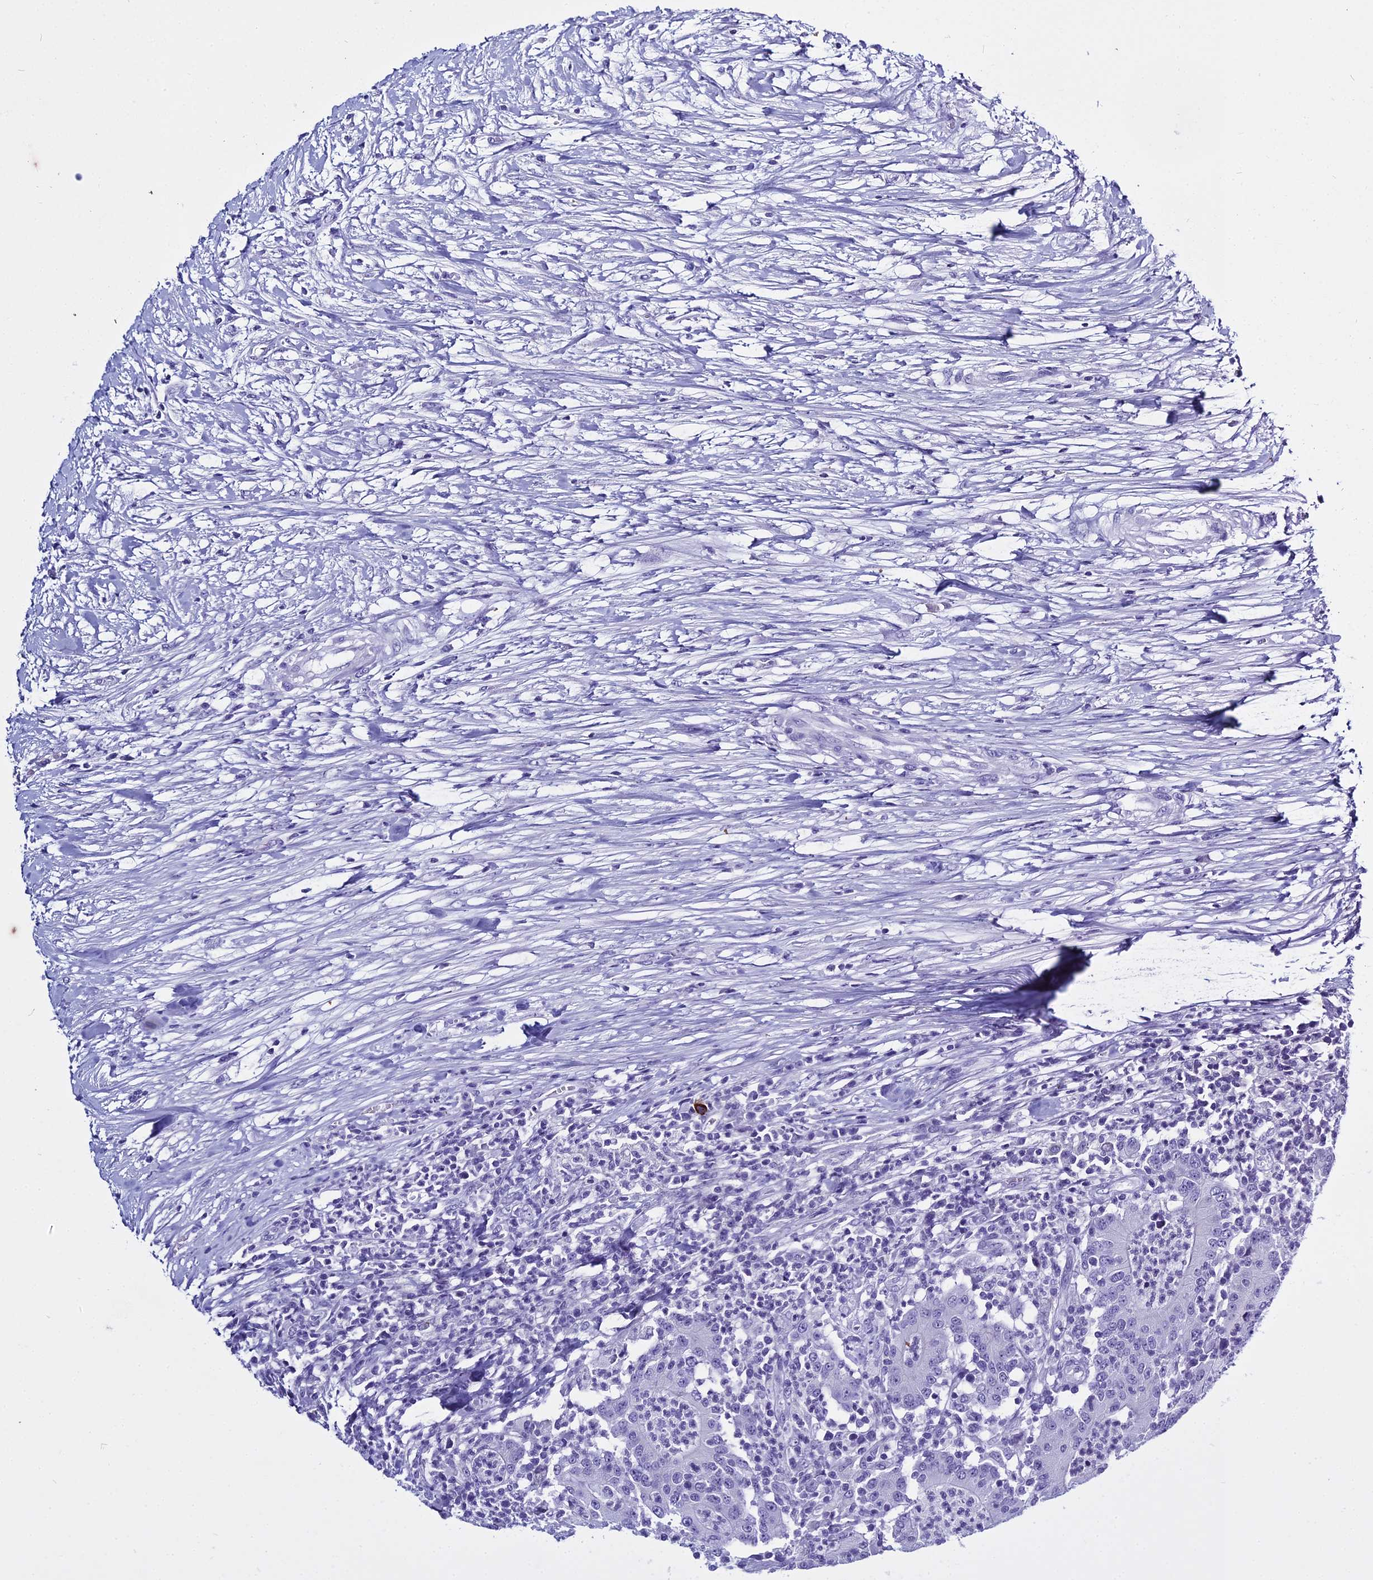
{"staining": {"intensity": "negative", "quantity": "none", "location": "none"}, "tissue": "colorectal cancer", "cell_type": "Tumor cells", "image_type": "cancer", "snomed": [{"axis": "morphology", "description": "Adenocarcinoma, NOS"}, {"axis": "topography", "description": "Colon"}], "caption": "Tumor cells are negative for protein expression in human adenocarcinoma (colorectal). (Brightfield microscopy of DAB (3,3'-diaminobenzidine) immunohistochemistry at high magnification).", "gene": "HMGB4", "patient": {"sex": "male", "age": 83}}